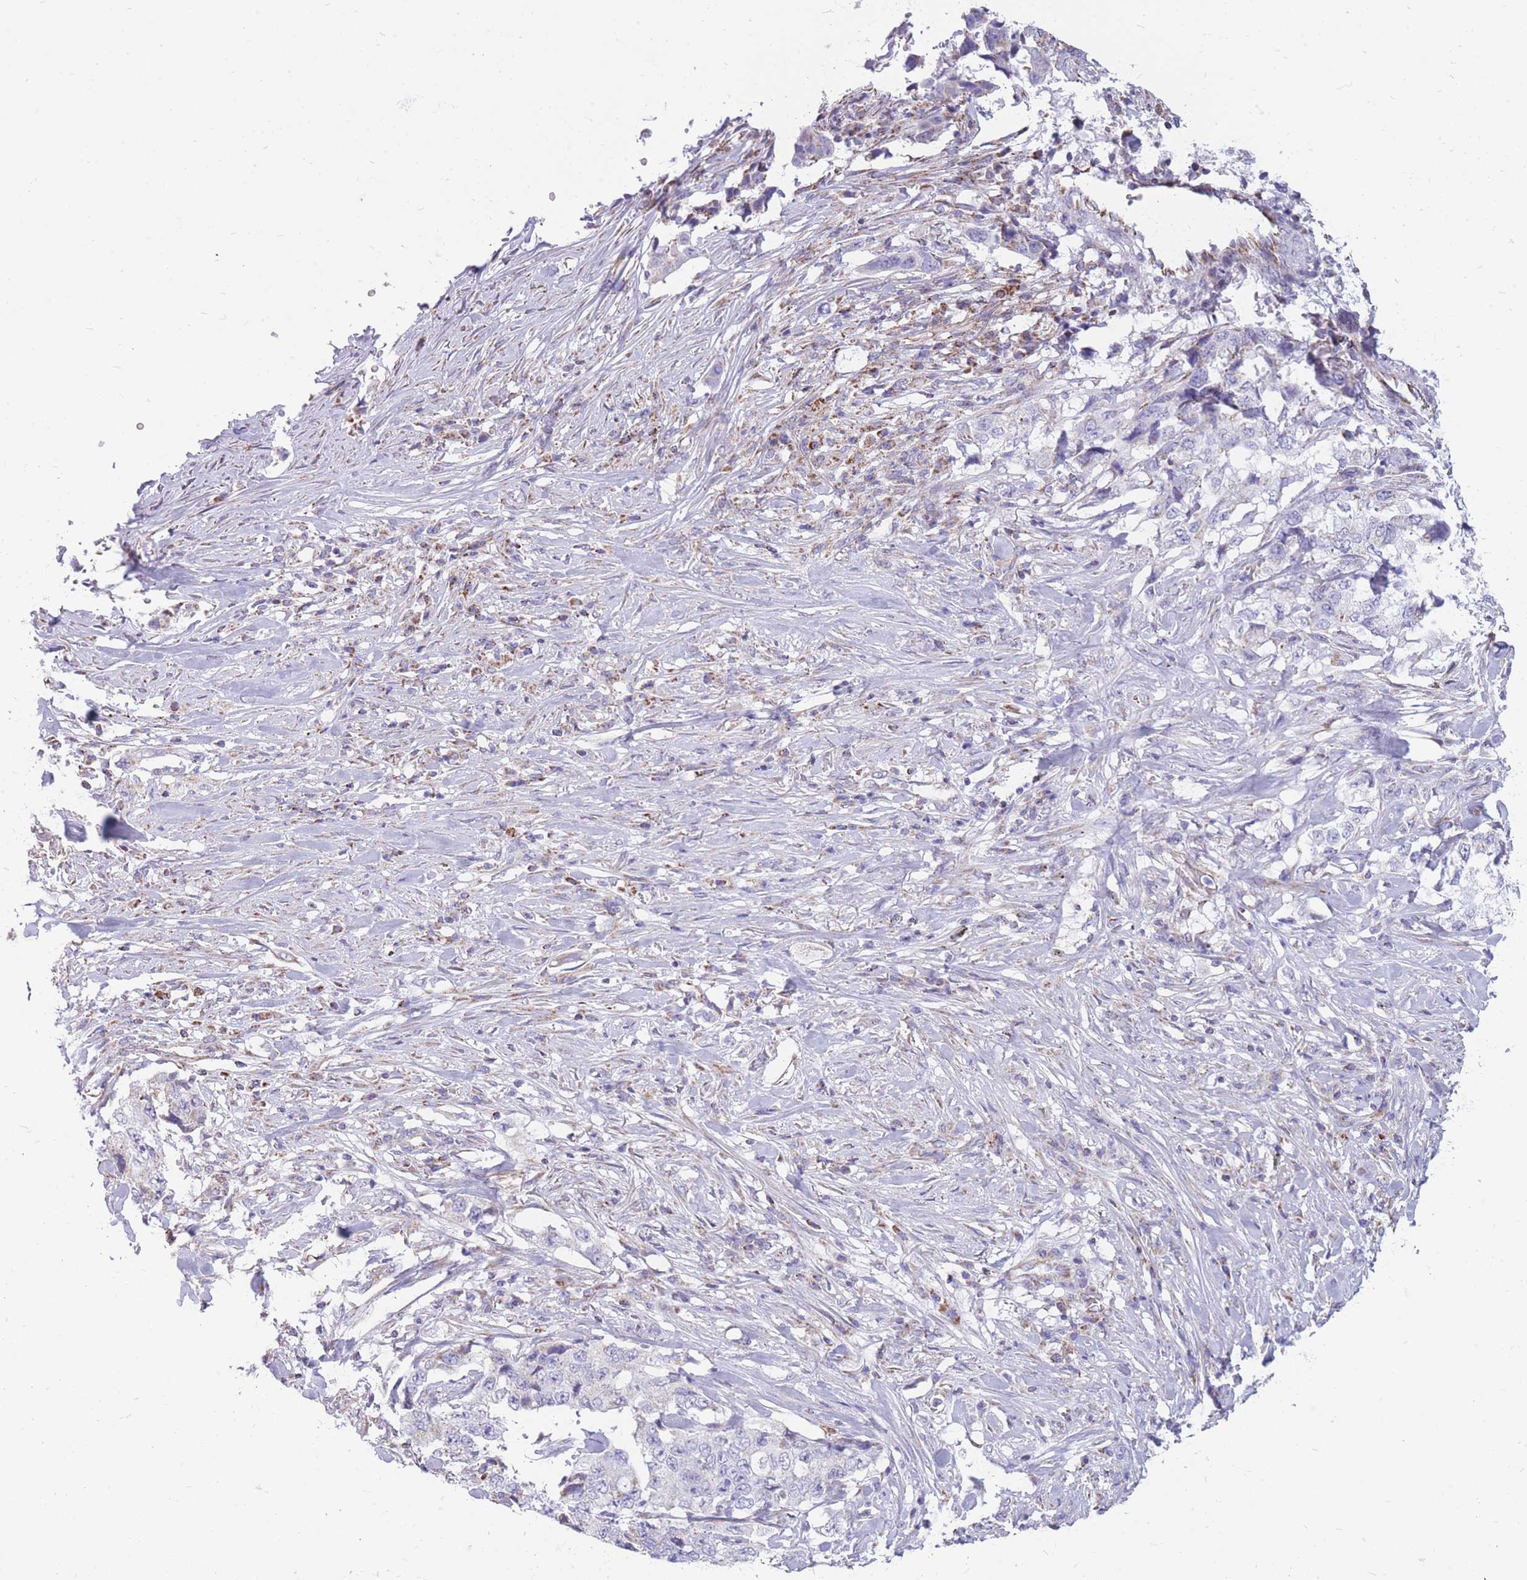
{"staining": {"intensity": "negative", "quantity": "none", "location": "none"}, "tissue": "lung cancer", "cell_type": "Tumor cells", "image_type": "cancer", "snomed": [{"axis": "morphology", "description": "Adenocarcinoma, NOS"}, {"axis": "topography", "description": "Lung"}], "caption": "Immunohistochemical staining of human lung cancer displays no significant positivity in tumor cells. (Brightfield microscopy of DAB (3,3'-diaminobenzidine) immunohistochemistry at high magnification).", "gene": "PCSK1", "patient": {"sex": "female", "age": 51}}